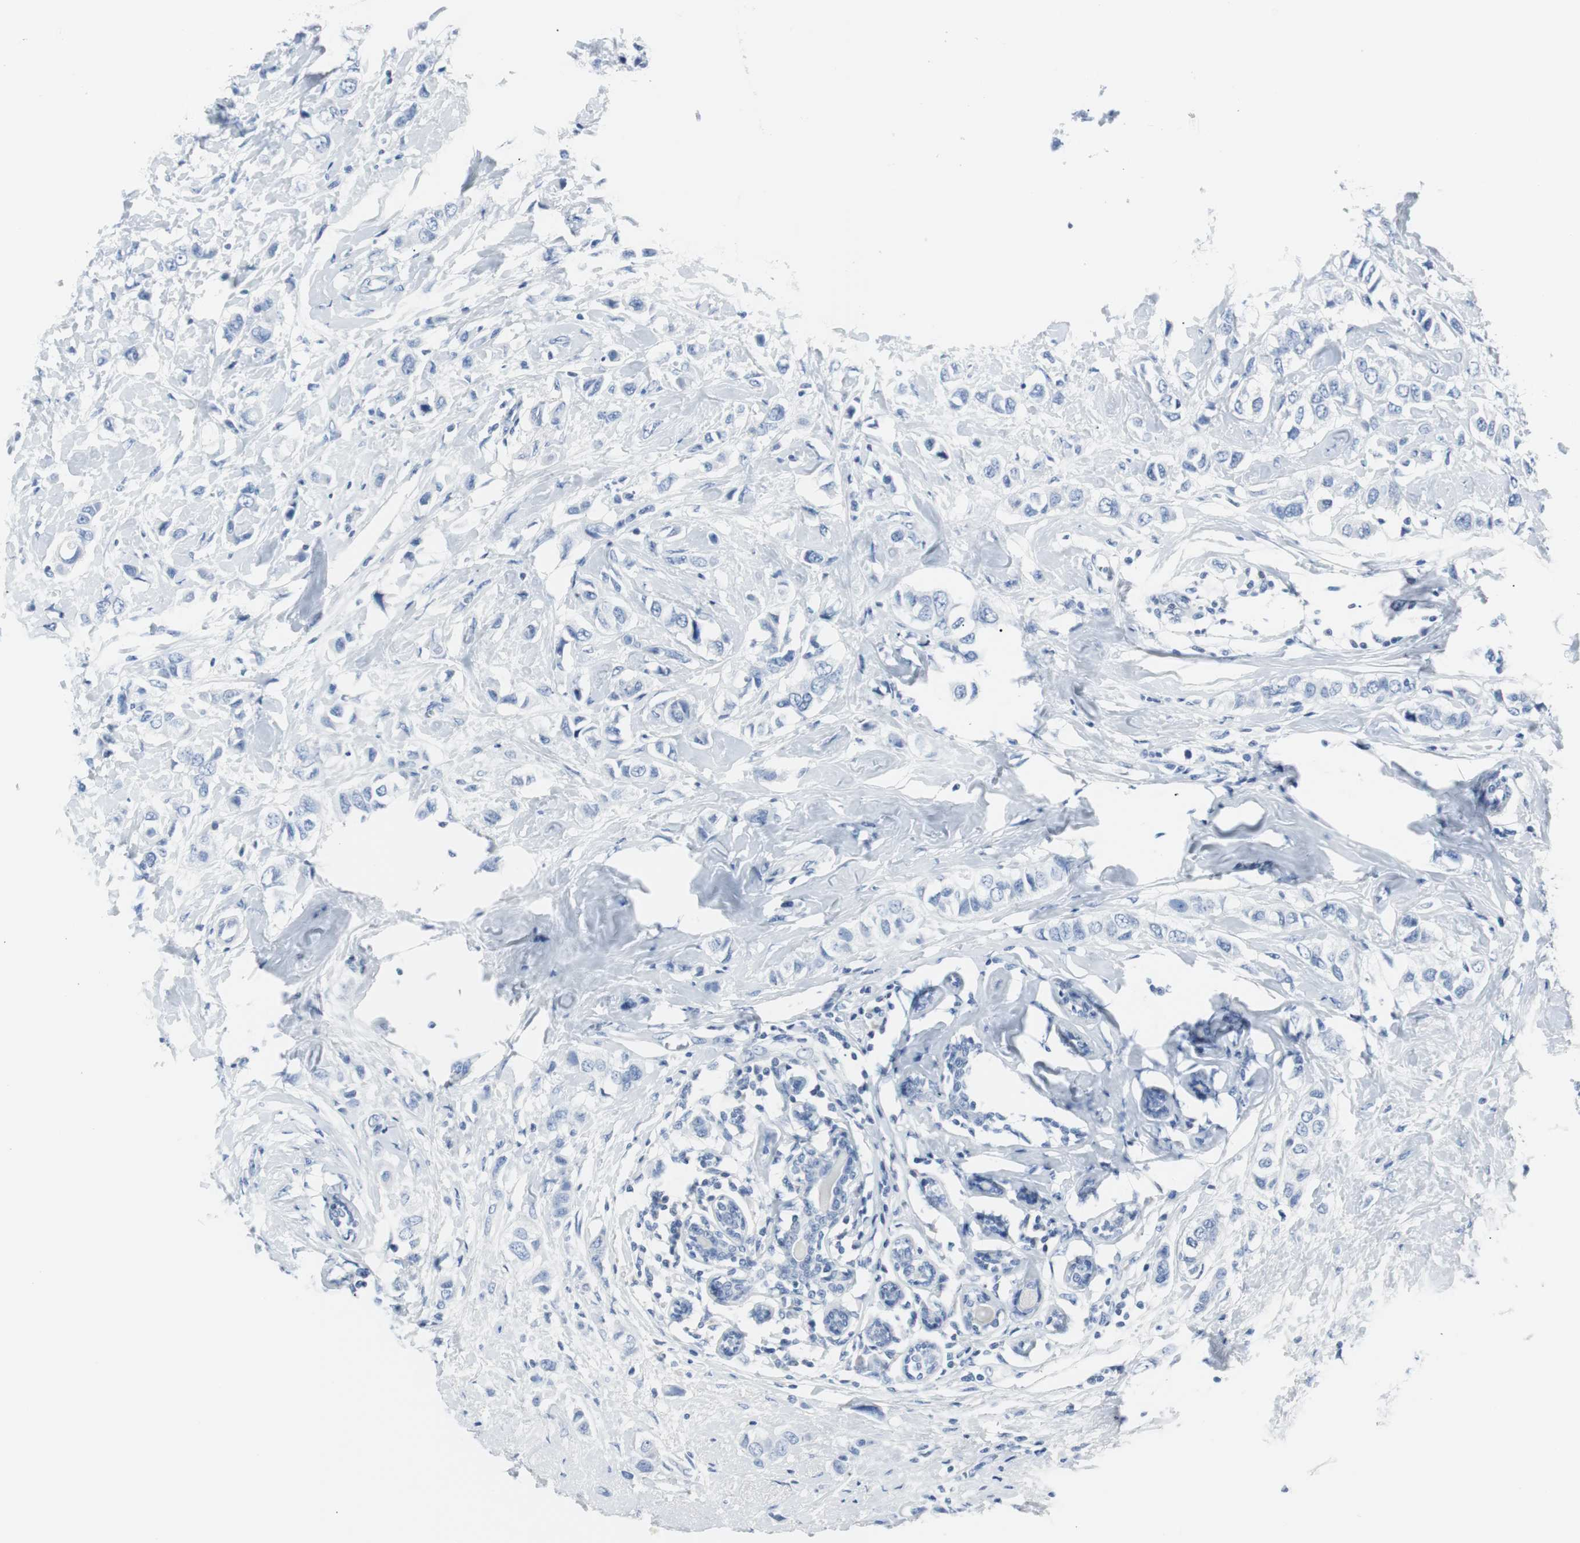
{"staining": {"intensity": "negative", "quantity": "none", "location": "none"}, "tissue": "breast cancer", "cell_type": "Tumor cells", "image_type": "cancer", "snomed": [{"axis": "morphology", "description": "Duct carcinoma"}, {"axis": "topography", "description": "Breast"}], "caption": "Breast cancer (infiltrating ductal carcinoma) stained for a protein using IHC shows no expression tumor cells.", "gene": "GAP43", "patient": {"sex": "female", "age": 50}}